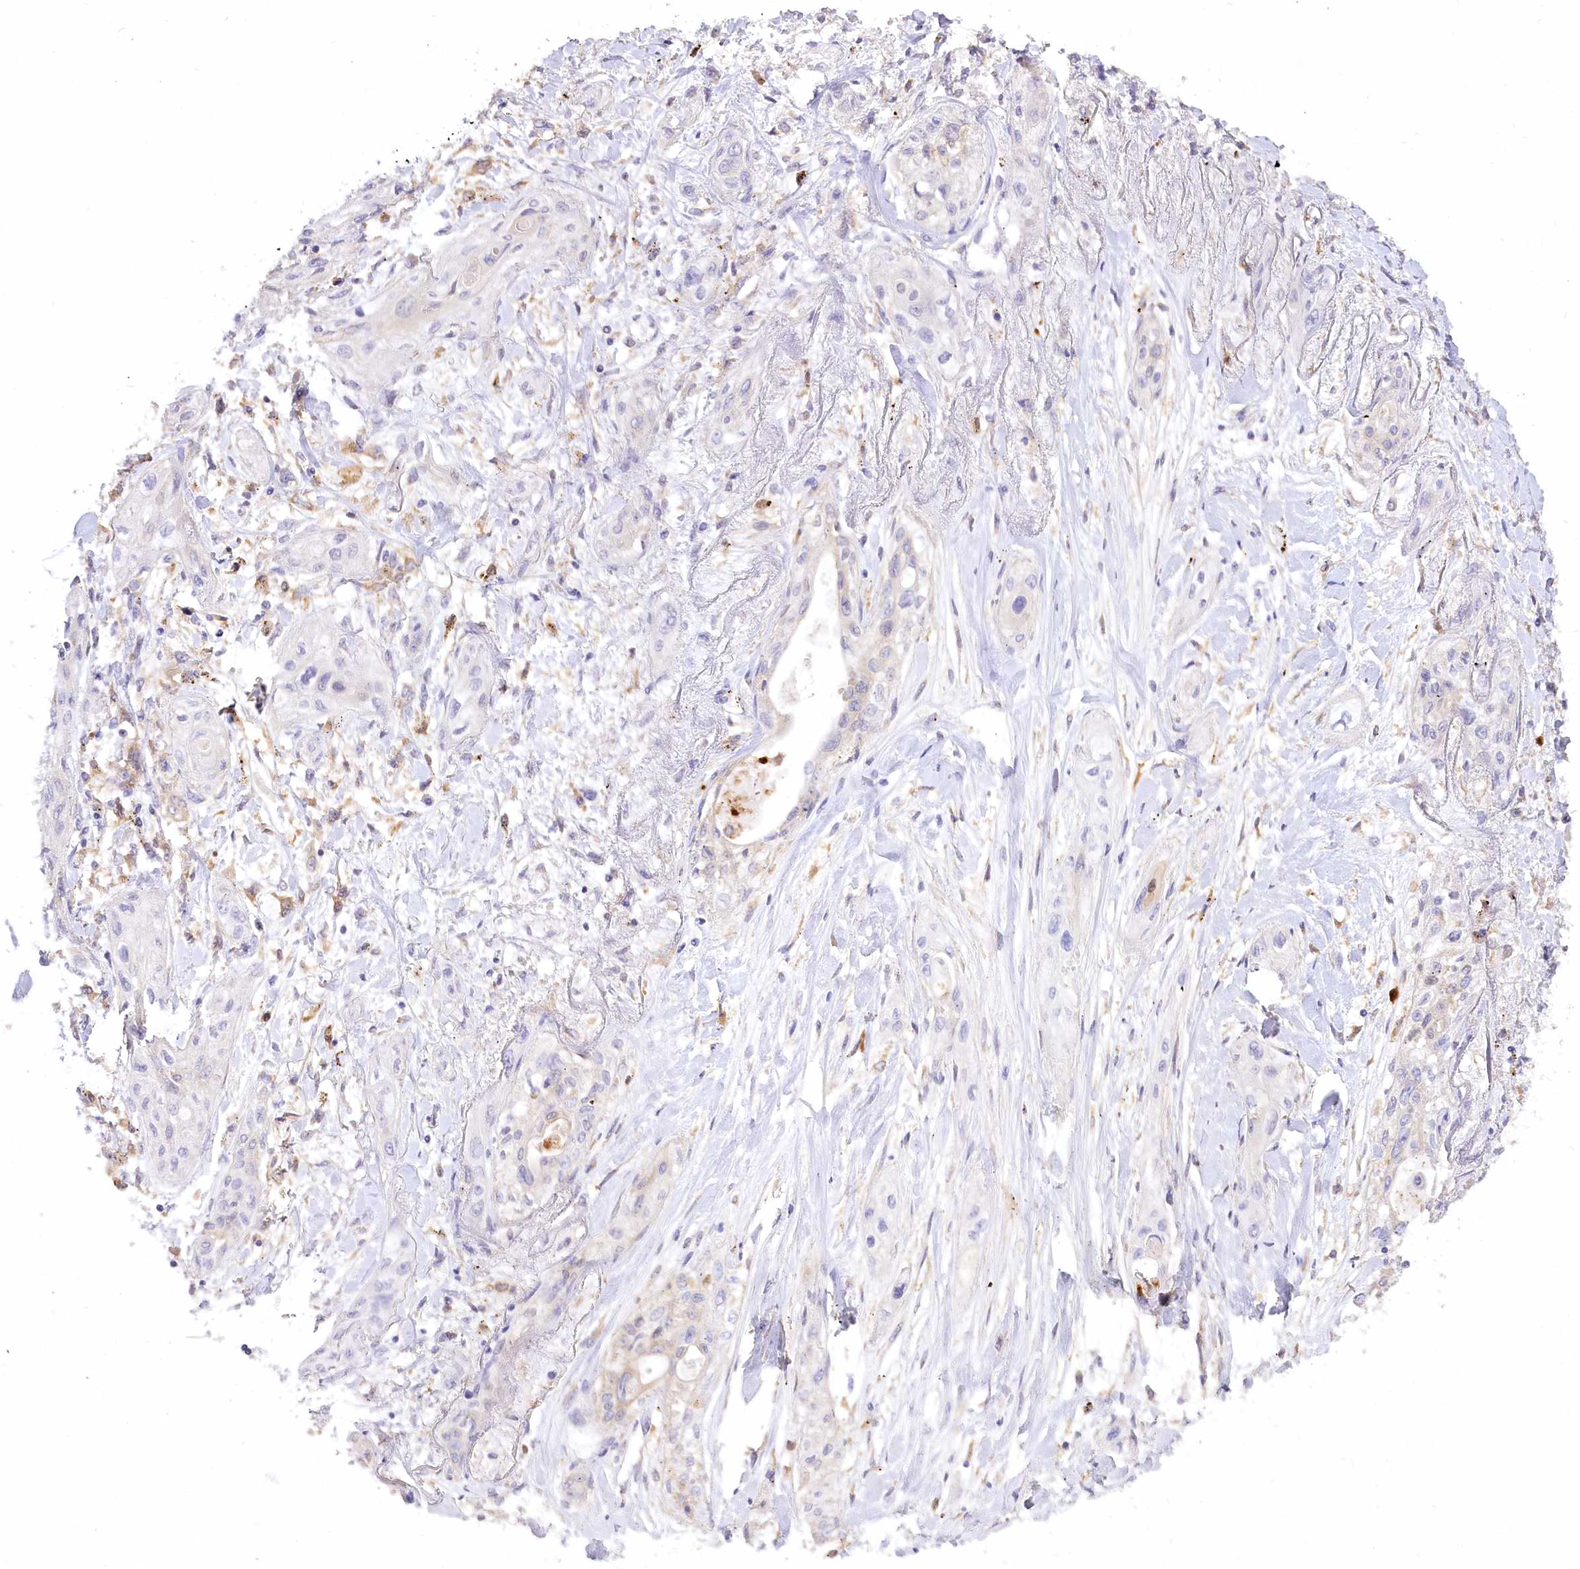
{"staining": {"intensity": "negative", "quantity": "none", "location": "none"}, "tissue": "lung cancer", "cell_type": "Tumor cells", "image_type": "cancer", "snomed": [{"axis": "morphology", "description": "Squamous cell carcinoma, NOS"}, {"axis": "topography", "description": "Lung"}], "caption": "Image shows no significant protein positivity in tumor cells of lung cancer (squamous cell carcinoma).", "gene": "DPYD", "patient": {"sex": "female", "age": 47}}